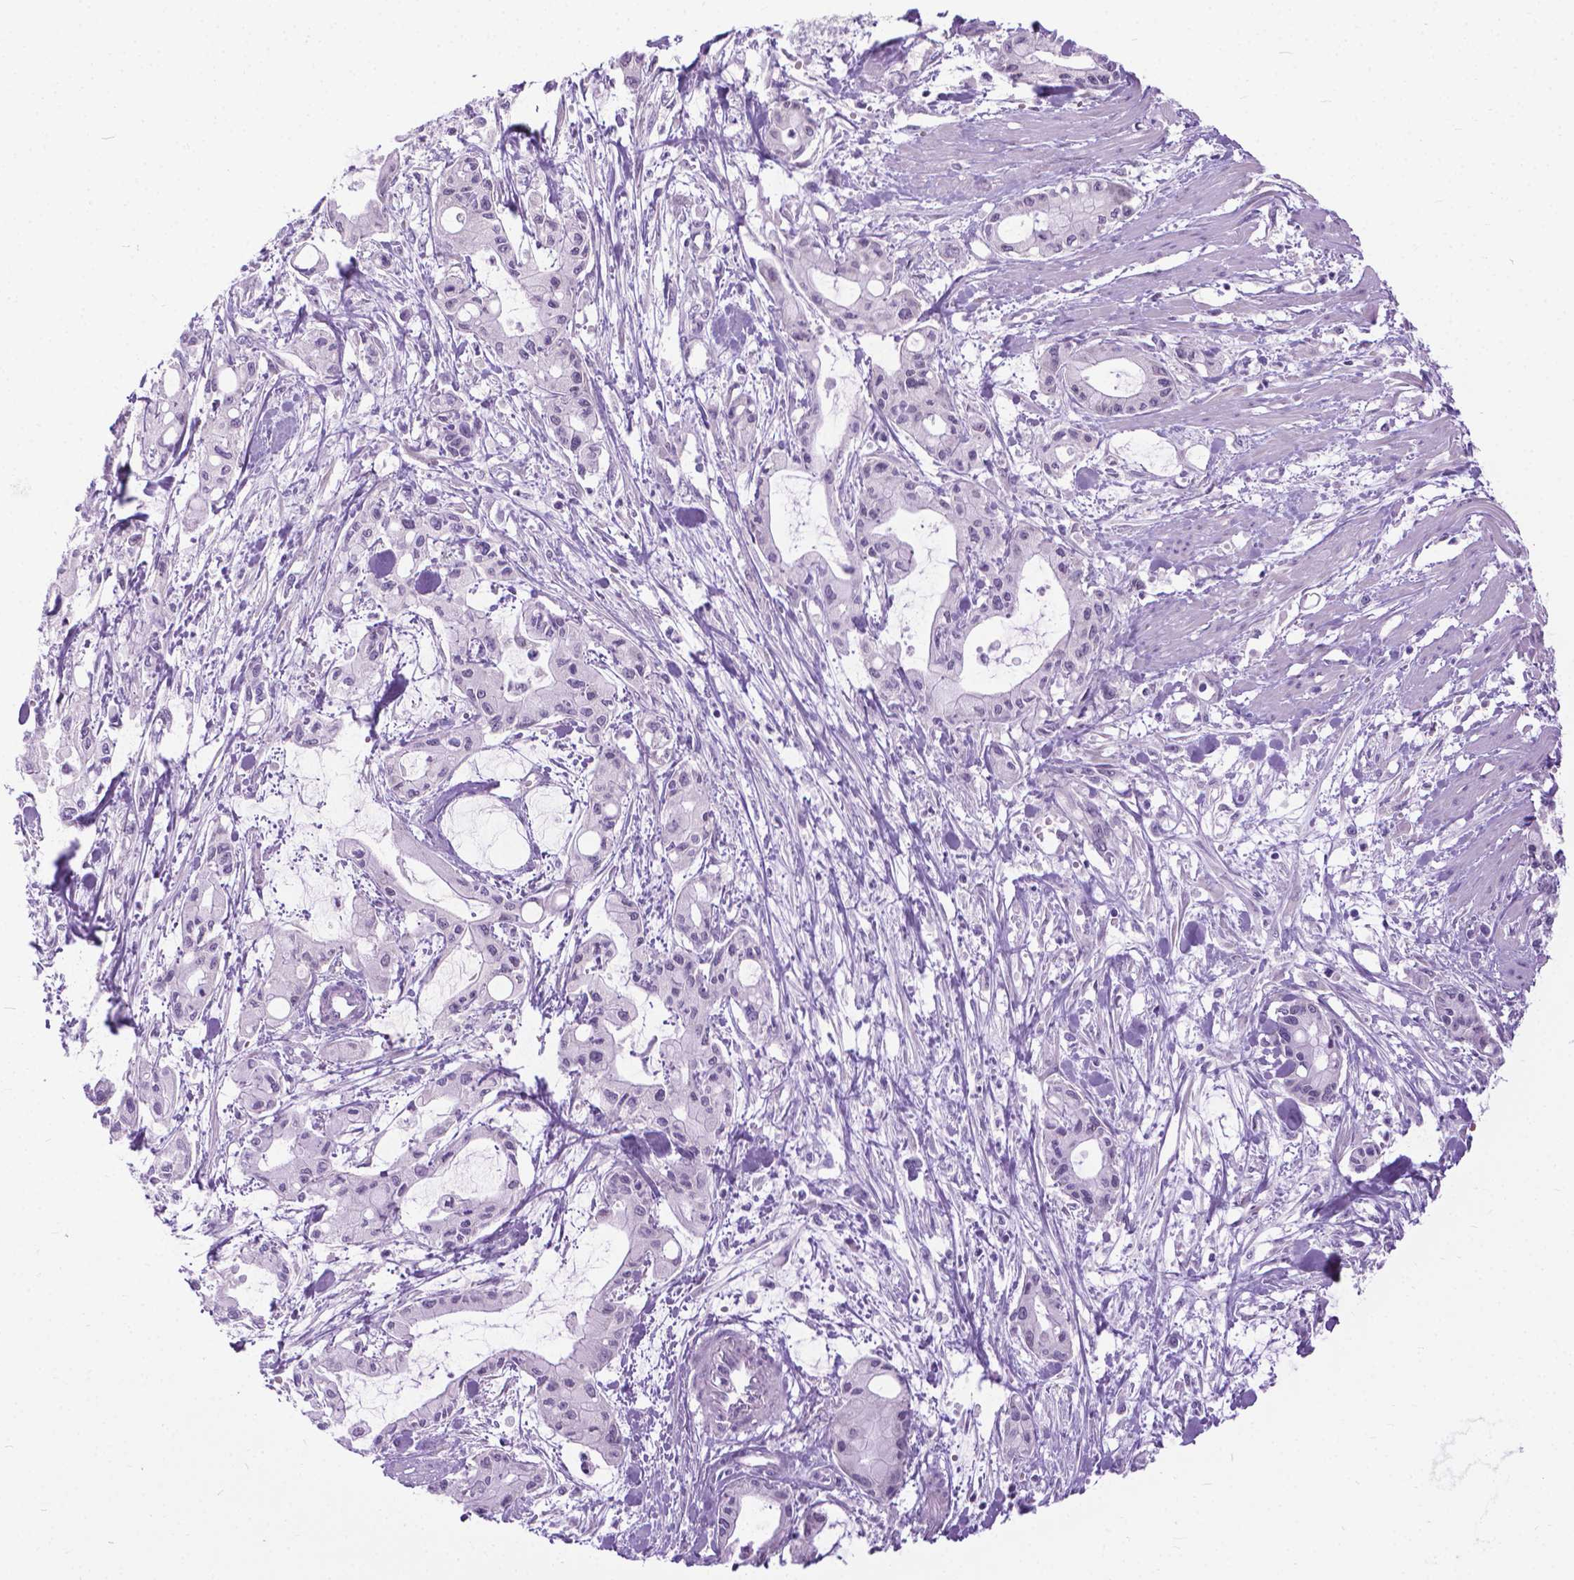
{"staining": {"intensity": "negative", "quantity": "none", "location": "none"}, "tissue": "pancreatic cancer", "cell_type": "Tumor cells", "image_type": "cancer", "snomed": [{"axis": "morphology", "description": "Adenocarcinoma, NOS"}, {"axis": "topography", "description": "Pancreas"}], "caption": "Immunohistochemical staining of pancreatic cancer (adenocarcinoma) exhibits no significant staining in tumor cells.", "gene": "APCDD1L", "patient": {"sex": "male", "age": 48}}